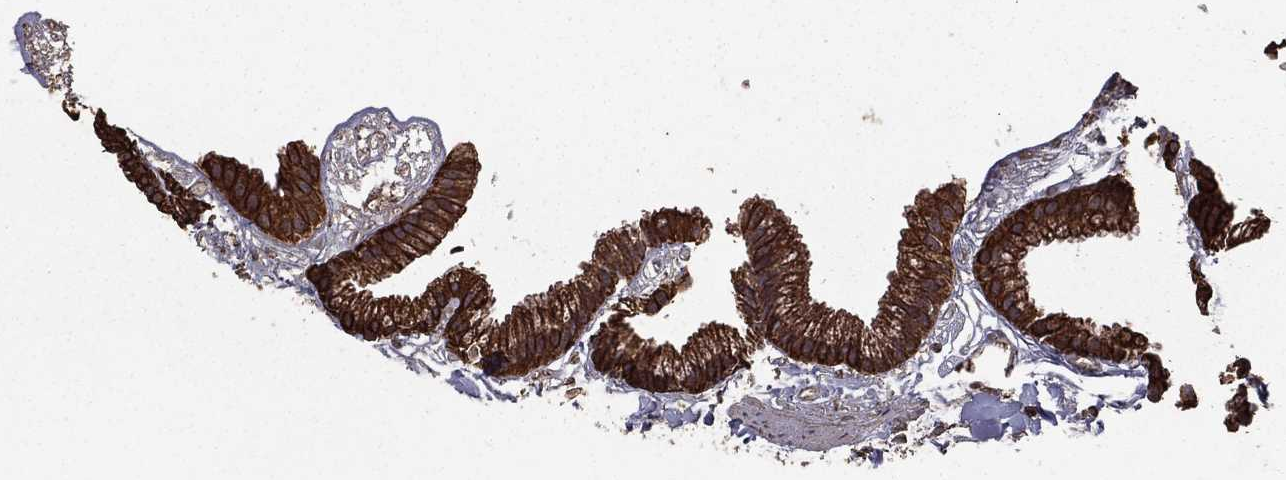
{"staining": {"intensity": "strong", "quantity": ">75%", "location": "cytoplasmic/membranous"}, "tissue": "gallbladder", "cell_type": "Glandular cells", "image_type": "normal", "snomed": [{"axis": "morphology", "description": "Normal tissue, NOS"}, {"axis": "topography", "description": "Gallbladder"}], "caption": "Immunohistochemistry (IHC) image of benign gallbladder: gallbladder stained using IHC reveals high levels of strong protein expression localized specifically in the cytoplasmic/membranous of glandular cells, appearing as a cytoplasmic/membranous brown color.", "gene": "BIRC6", "patient": {"sex": "female", "age": 45}}